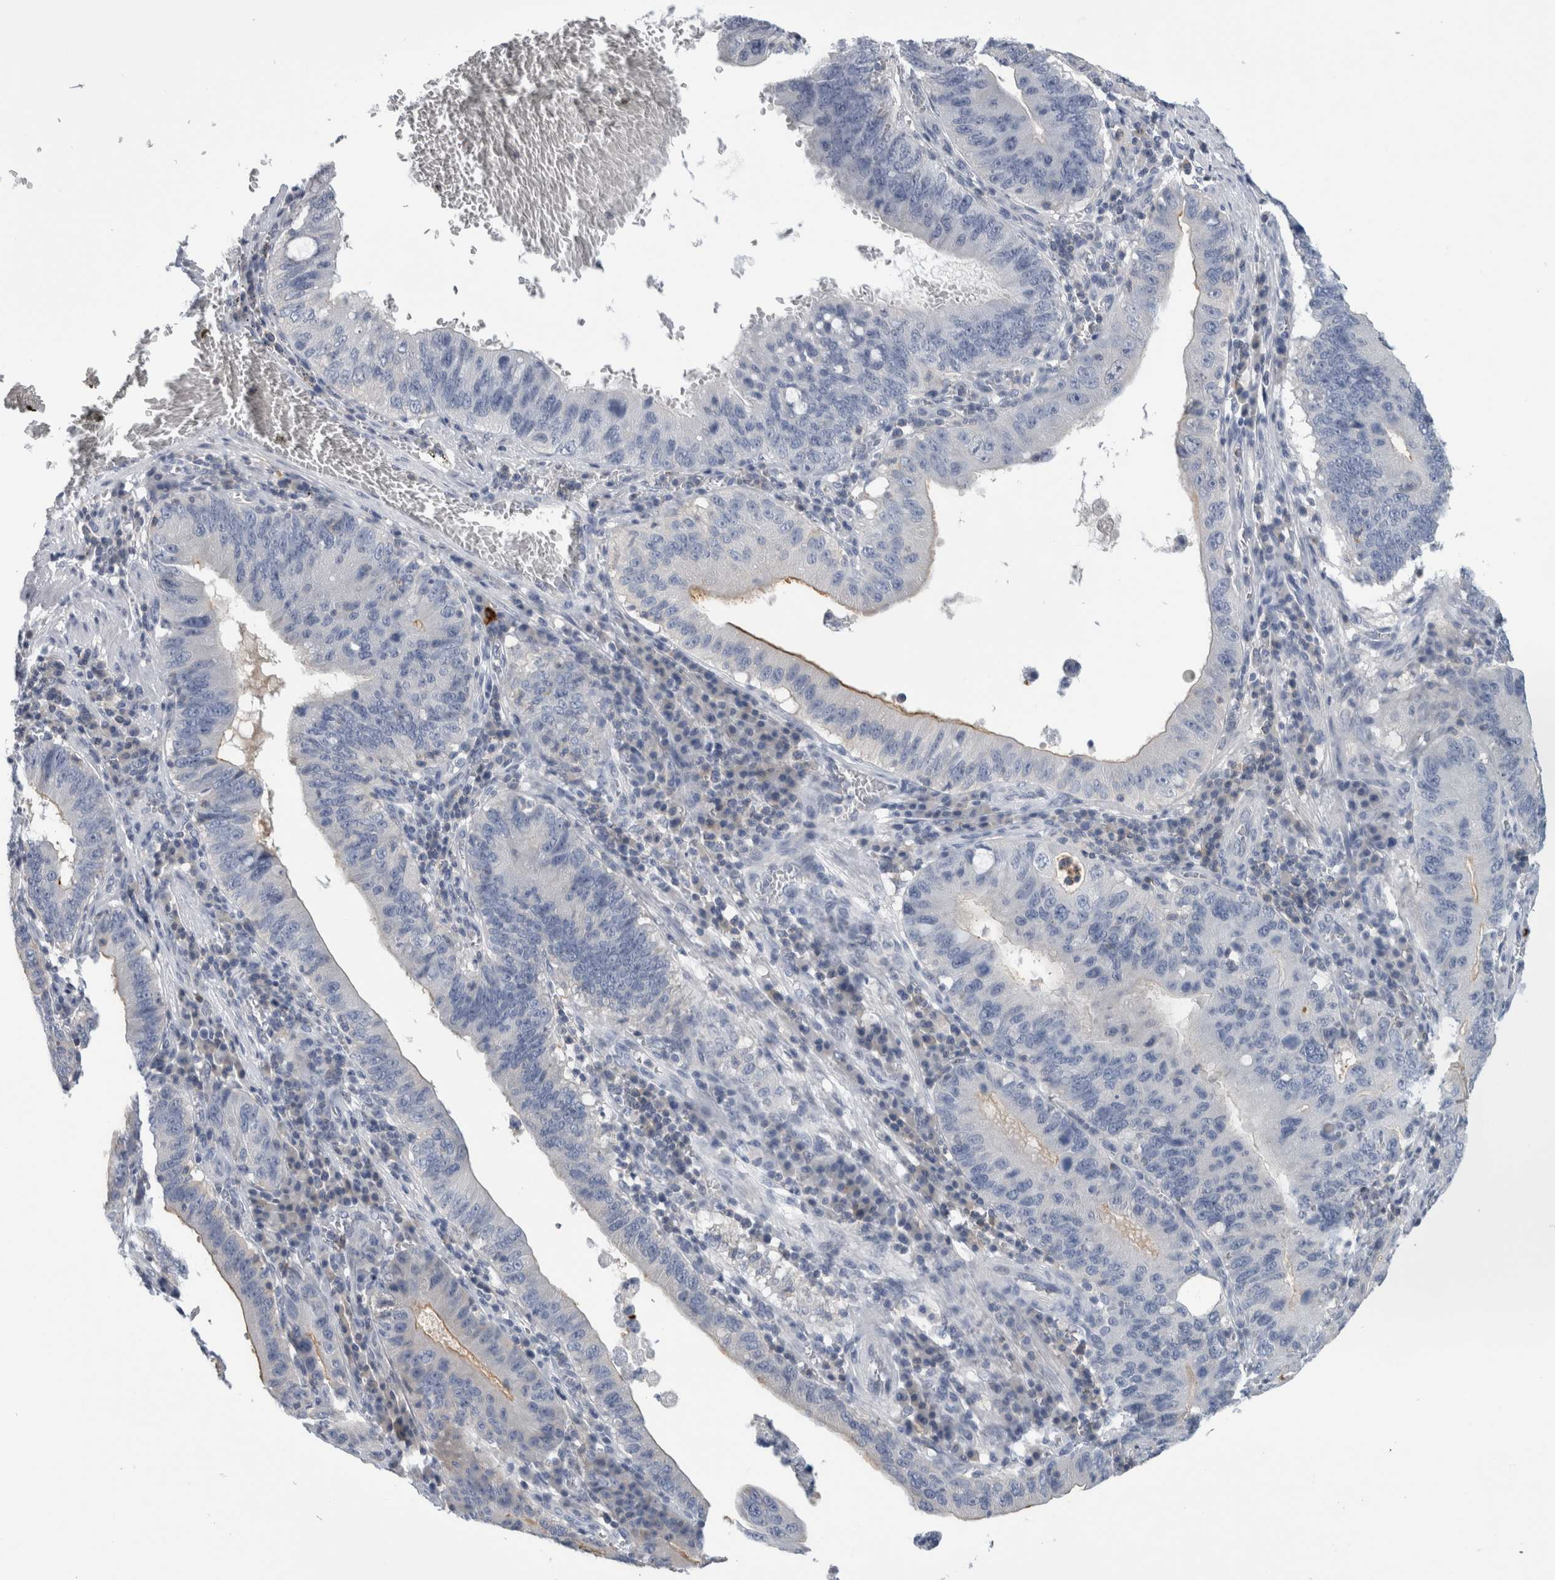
{"staining": {"intensity": "negative", "quantity": "none", "location": "none"}, "tissue": "stomach cancer", "cell_type": "Tumor cells", "image_type": "cancer", "snomed": [{"axis": "morphology", "description": "Adenocarcinoma, NOS"}, {"axis": "topography", "description": "Stomach"}, {"axis": "topography", "description": "Gastric cardia"}], "caption": "Tumor cells are negative for protein expression in human stomach cancer (adenocarcinoma).", "gene": "ANKFY1", "patient": {"sex": "male", "age": 59}}